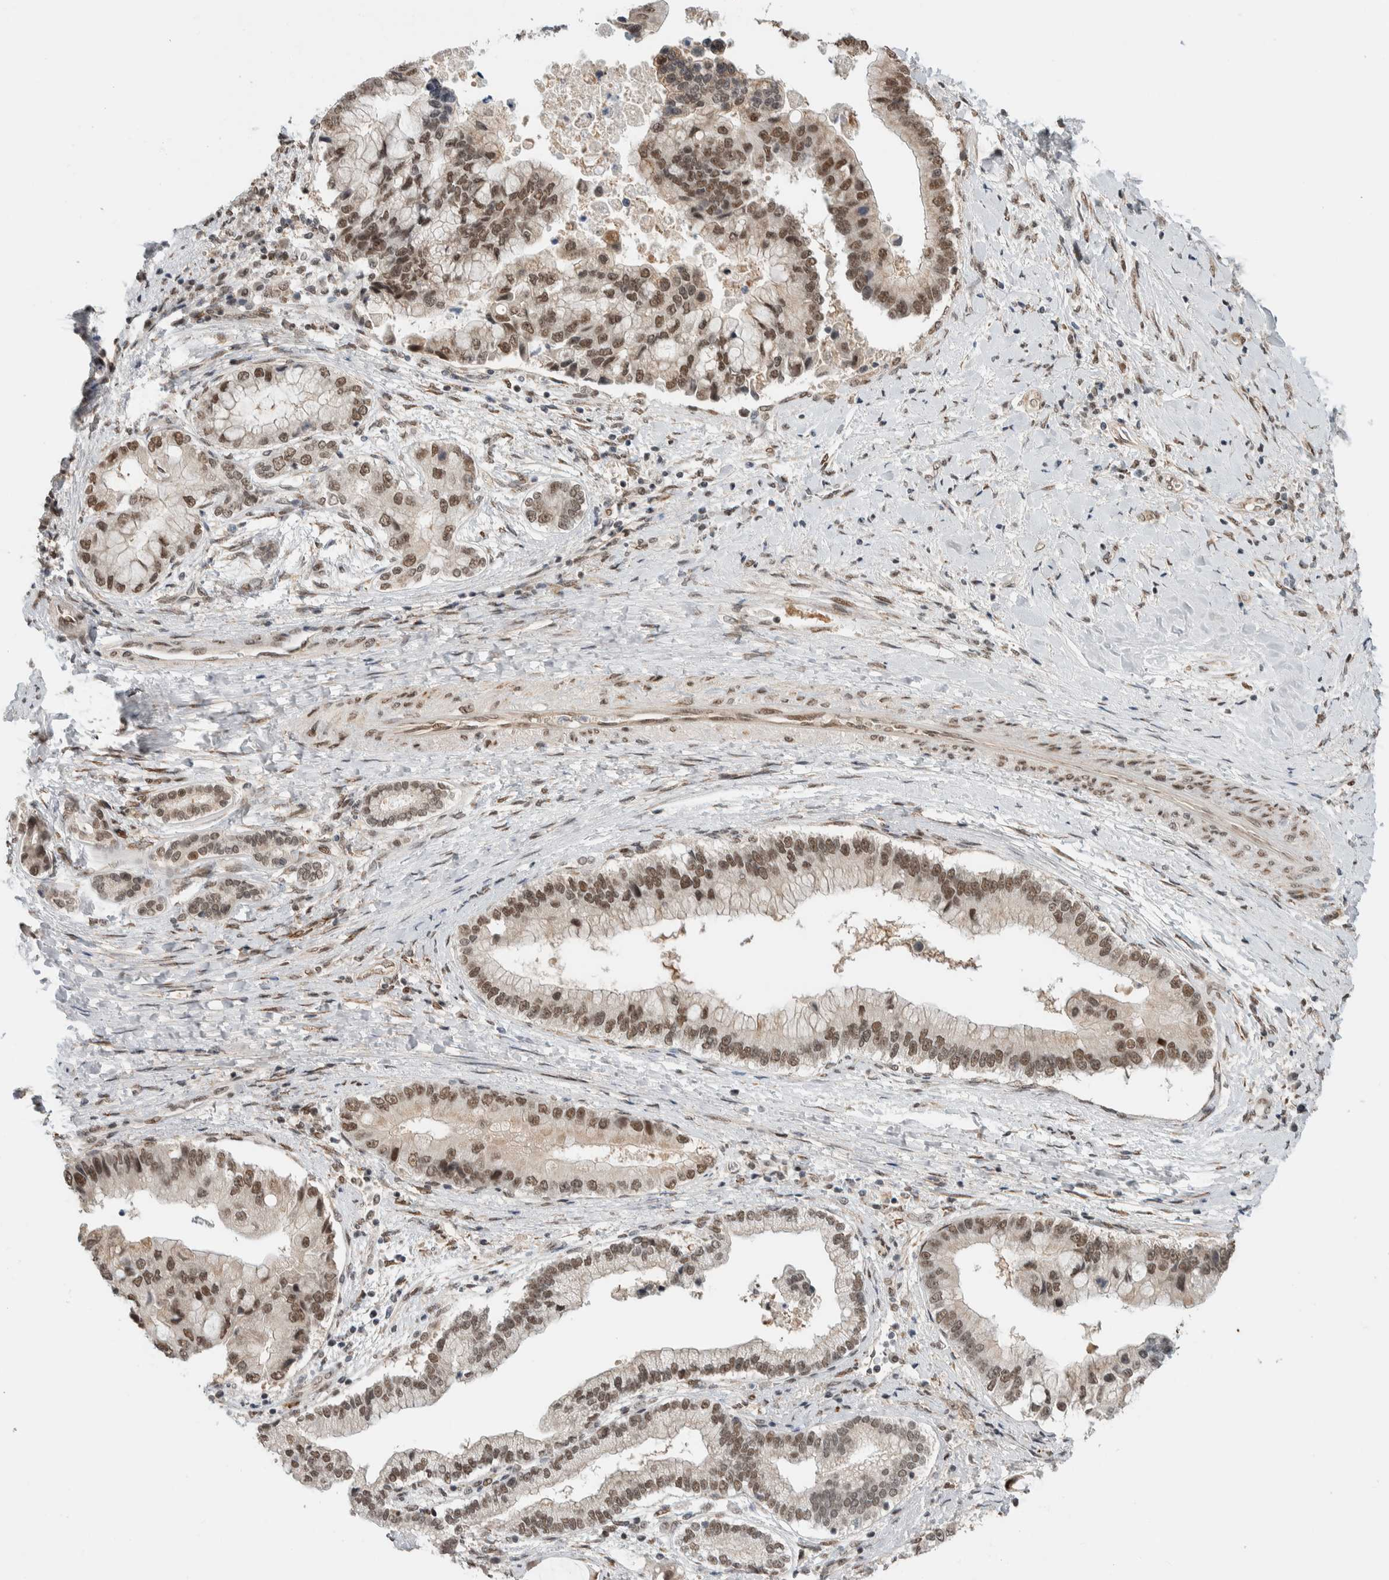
{"staining": {"intensity": "moderate", "quantity": "25%-75%", "location": "cytoplasmic/membranous,nuclear"}, "tissue": "liver cancer", "cell_type": "Tumor cells", "image_type": "cancer", "snomed": [{"axis": "morphology", "description": "Cholangiocarcinoma"}, {"axis": "topography", "description": "Liver"}], "caption": "A medium amount of moderate cytoplasmic/membranous and nuclear staining is appreciated in about 25%-75% of tumor cells in liver cancer tissue. (IHC, brightfield microscopy, high magnification).", "gene": "TNRC18", "patient": {"sex": "male", "age": 50}}